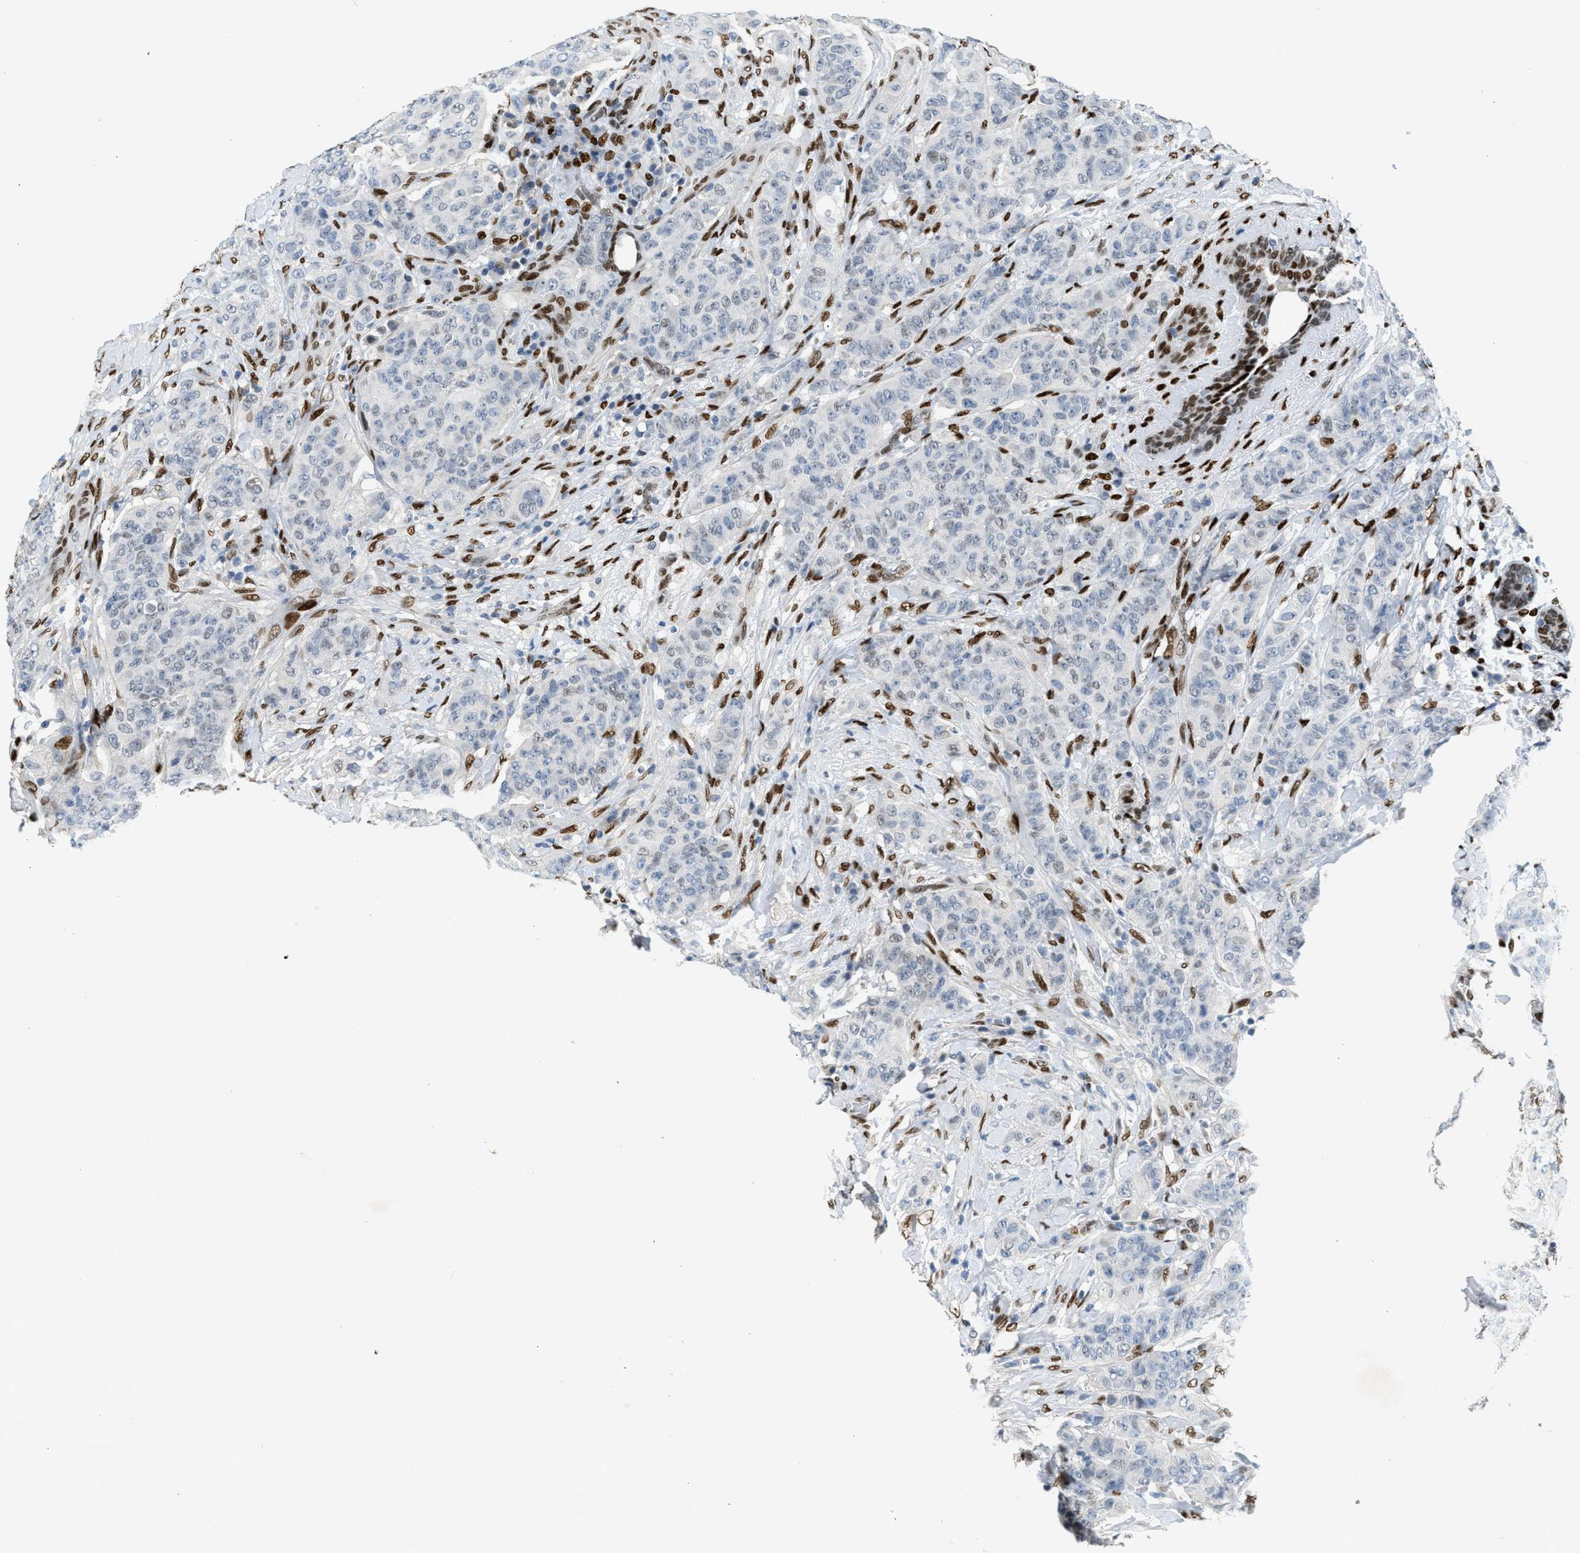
{"staining": {"intensity": "negative", "quantity": "none", "location": "none"}, "tissue": "breast cancer", "cell_type": "Tumor cells", "image_type": "cancer", "snomed": [{"axis": "morphology", "description": "Normal tissue, NOS"}, {"axis": "morphology", "description": "Duct carcinoma"}, {"axis": "topography", "description": "Breast"}], "caption": "Breast infiltrating ductal carcinoma was stained to show a protein in brown. There is no significant positivity in tumor cells.", "gene": "ZBTB20", "patient": {"sex": "female", "age": 40}}